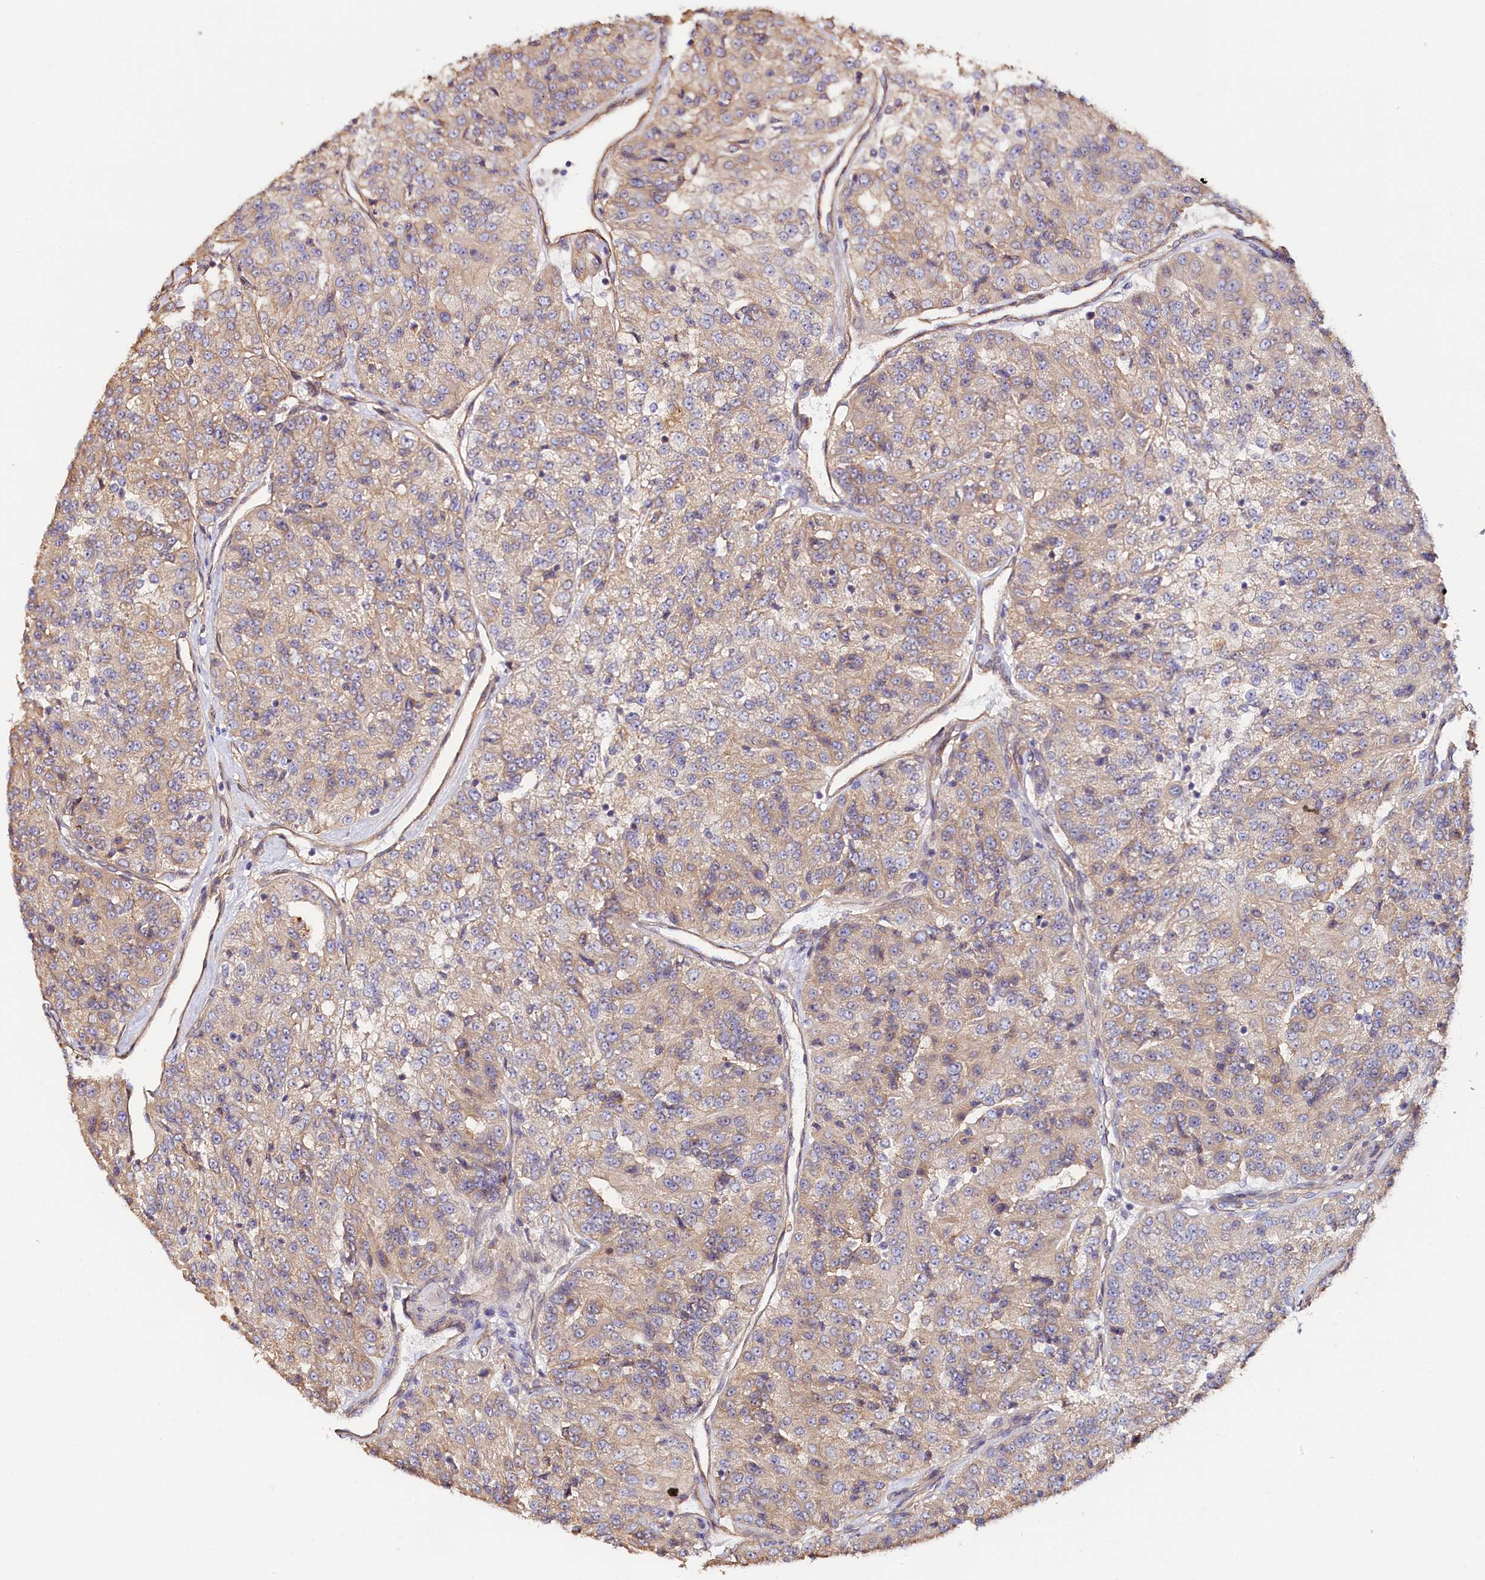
{"staining": {"intensity": "weak", "quantity": "<25%", "location": "cytoplasmic/membranous"}, "tissue": "renal cancer", "cell_type": "Tumor cells", "image_type": "cancer", "snomed": [{"axis": "morphology", "description": "Adenocarcinoma, NOS"}, {"axis": "topography", "description": "Kidney"}], "caption": "A micrograph of renal cancer (adenocarcinoma) stained for a protein reveals no brown staining in tumor cells.", "gene": "KATNB1", "patient": {"sex": "female", "age": 63}}